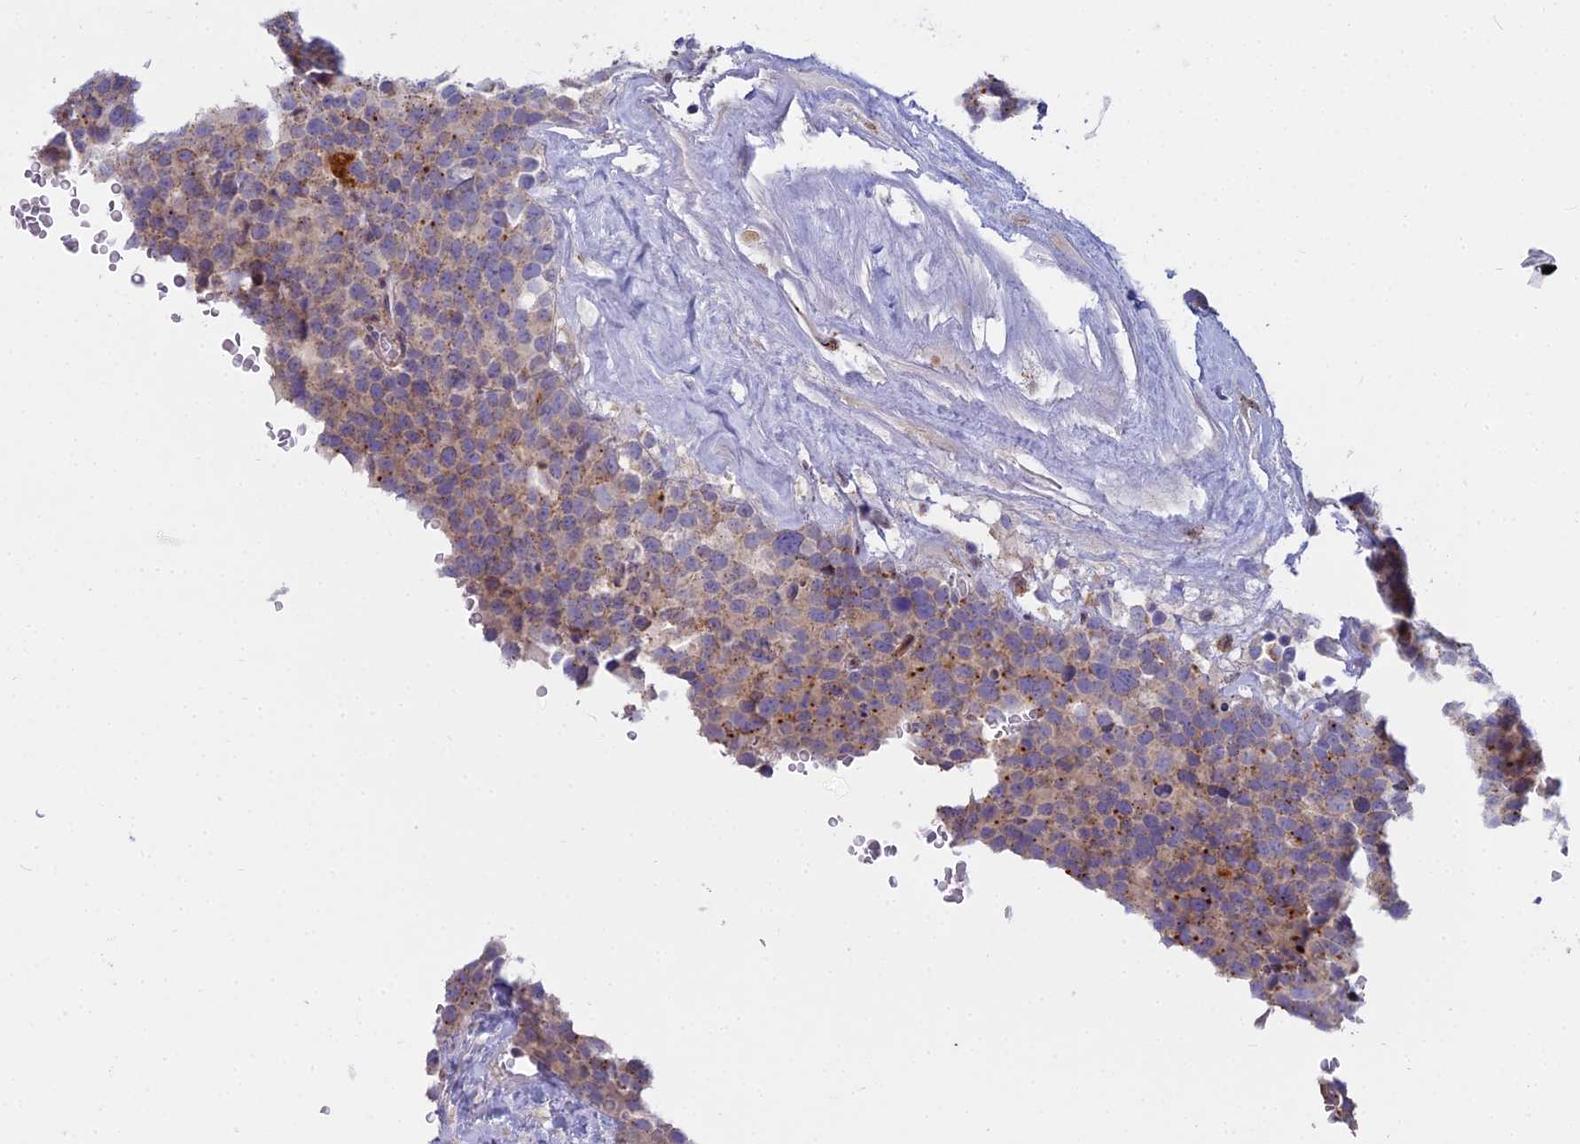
{"staining": {"intensity": "moderate", "quantity": ">75%", "location": "cytoplasmic/membranous"}, "tissue": "testis cancer", "cell_type": "Tumor cells", "image_type": "cancer", "snomed": [{"axis": "morphology", "description": "Seminoma, NOS"}, {"axis": "topography", "description": "Testis"}], "caption": "The micrograph shows staining of seminoma (testis), revealing moderate cytoplasmic/membranous protein staining (brown color) within tumor cells.", "gene": "WDPCP", "patient": {"sex": "male", "age": 71}}